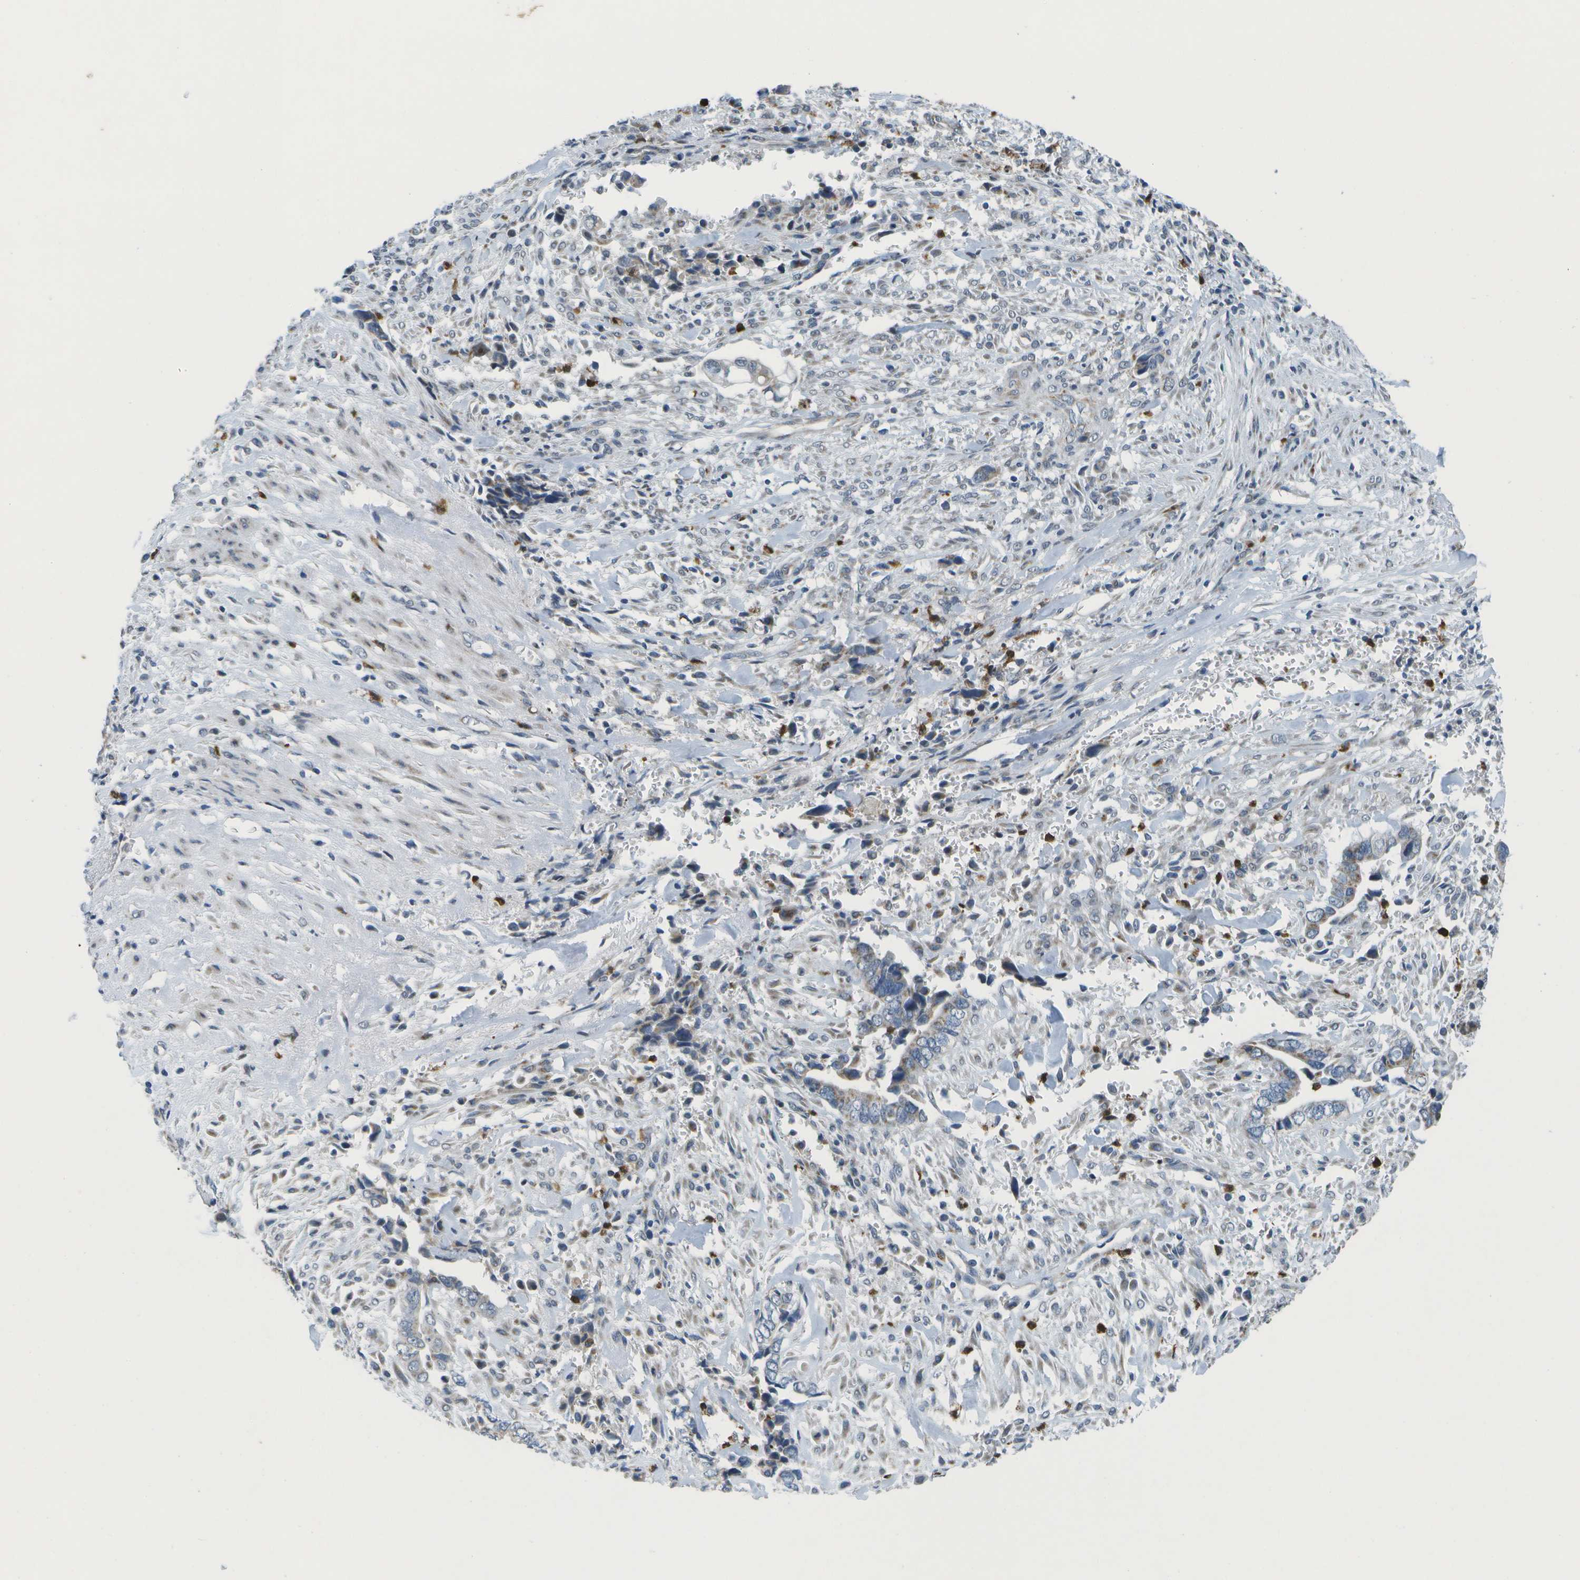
{"staining": {"intensity": "moderate", "quantity": "<25%", "location": "cytoplasmic/membranous"}, "tissue": "liver cancer", "cell_type": "Tumor cells", "image_type": "cancer", "snomed": [{"axis": "morphology", "description": "Cholangiocarcinoma"}, {"axis": "topography", "description": "Liver"}], "caption": "Immunohistochemistry (IHC) histopathology image of human liver cholangiocarcinoma stained for a protein (brown), which exhibits low levels of moderate cytoplasmic/membranous positivity in about <25% of tumor cells.", "gene": "GALNT15", "patient": {"sex": "female", "age": 79}}